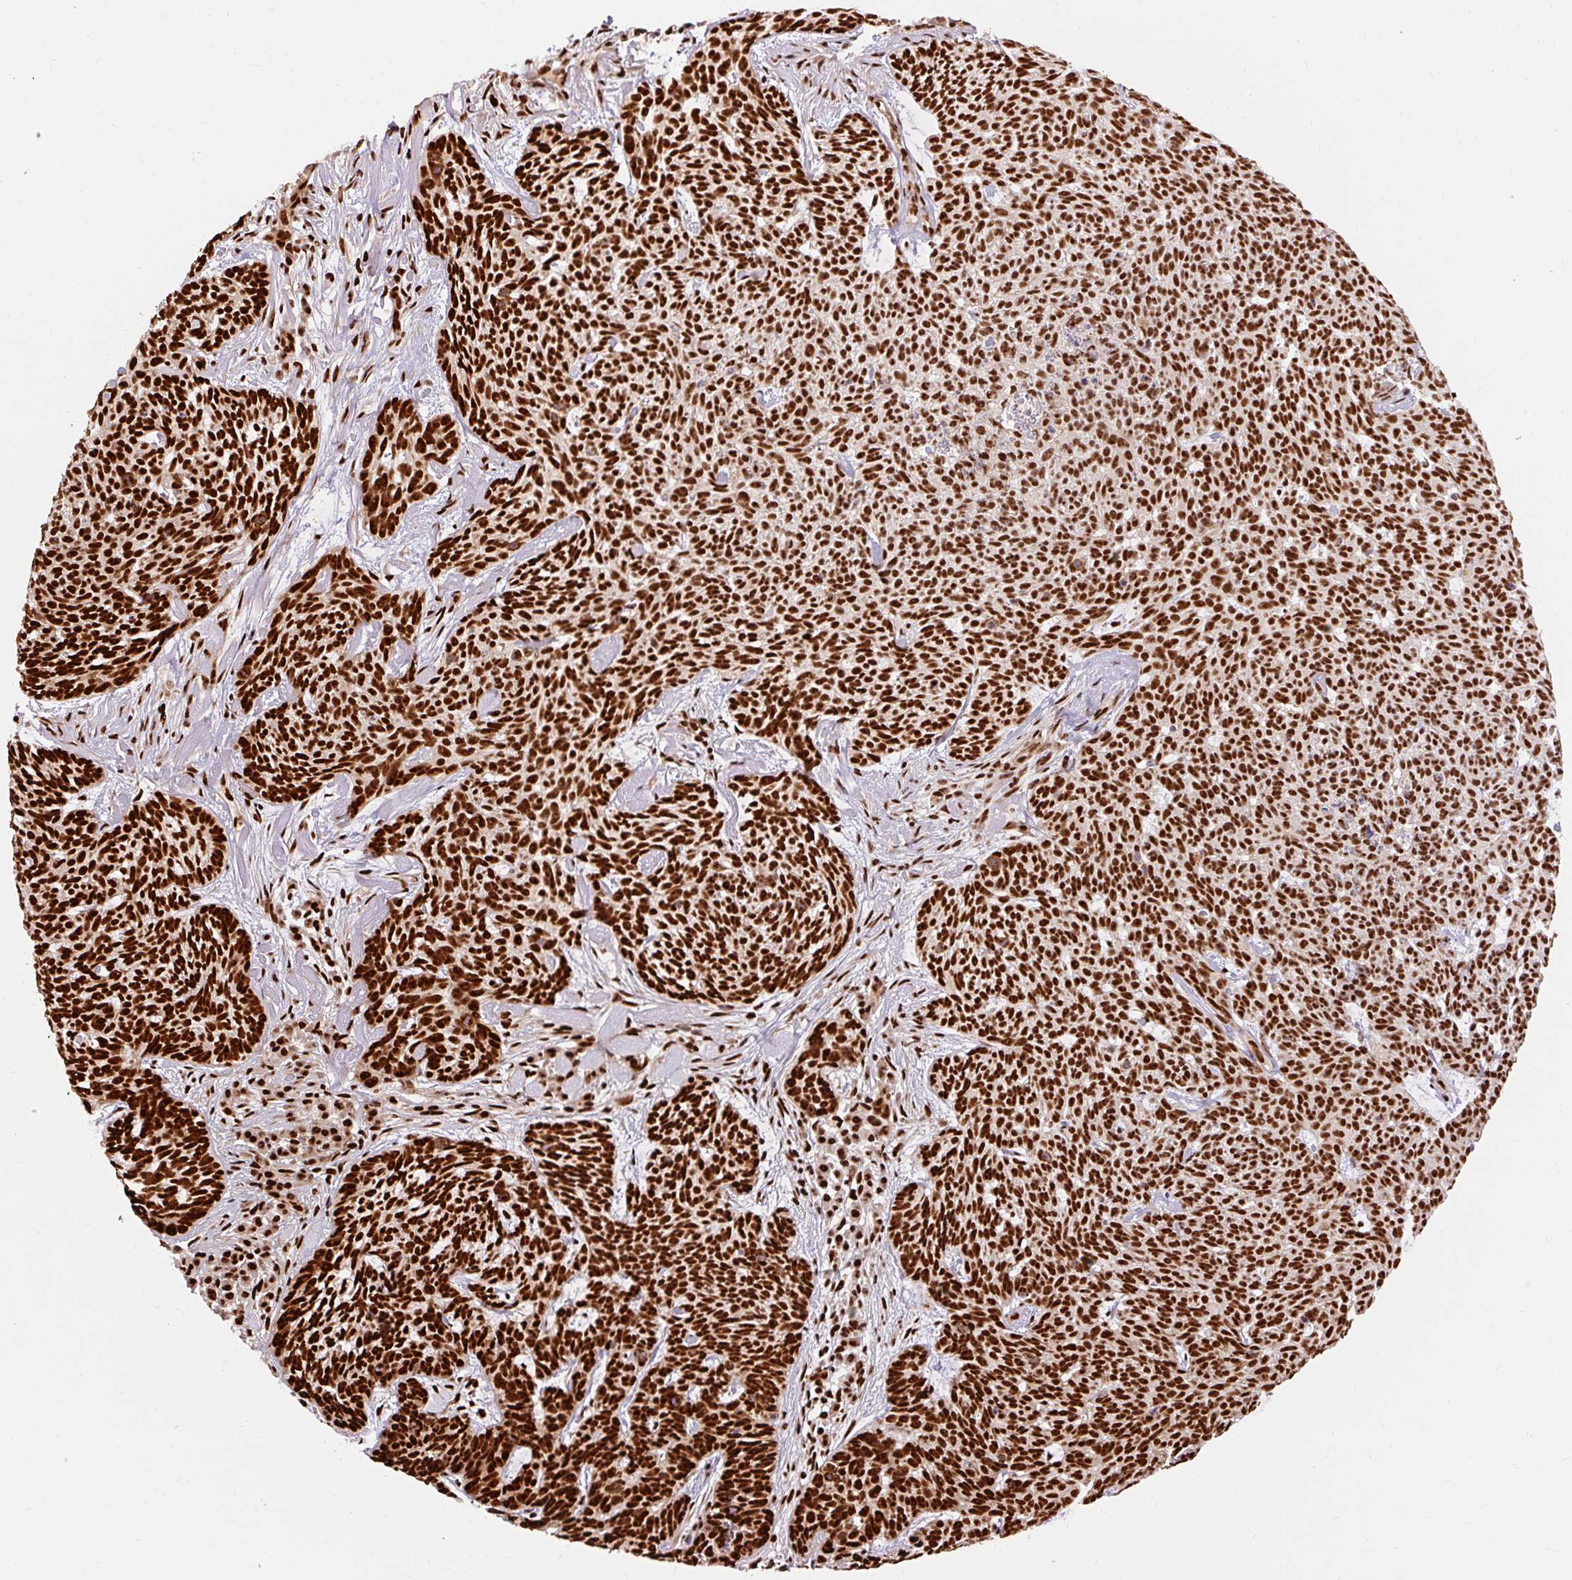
{"staining": {"intensity": "strong", "quantity": ">75%", "location": "nuclear"}, "tissue": "skin cancer", "cell_type": "Tumor cells", "image_type": "cancer", "snomed": [{"axis": "morphology", "description": "Basal cell carcinoma"}, {"axis": "topography", "description": "Skin"}], "caption": "About >75% of tumor cells in human skin basal cell carcinoma reveal strong nuclear protein staining as visualized by brown immunohistochemical staining.", "gene": "MECOM", "patient": {"sex": "female", "age": 93}}